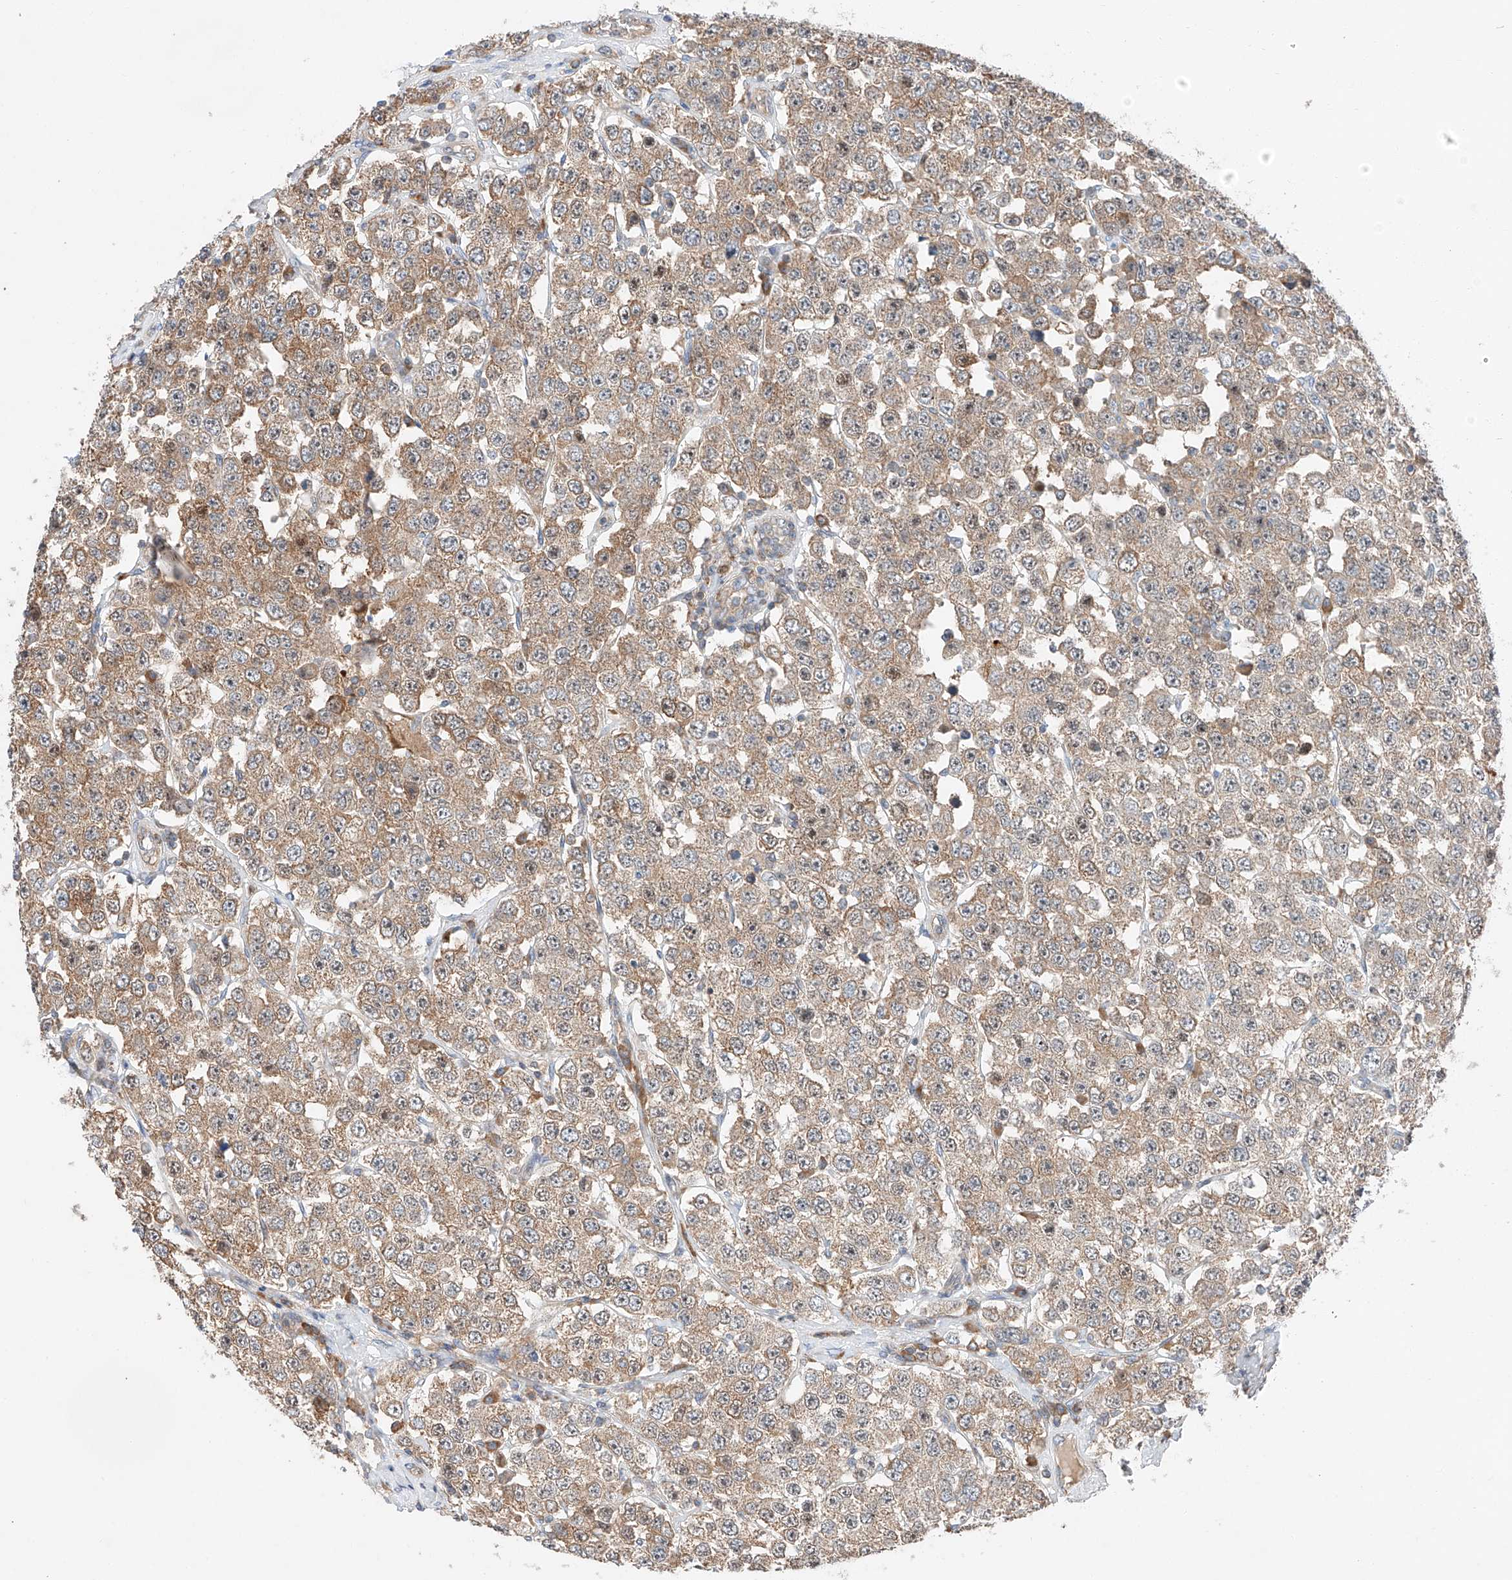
{"staining": {"intensity": "moderate", "quantity": ">75%", "location": "cytoplasmic/membranous"}, "tissue": "testis cancer", "cell_type": "Tumor cells", "image_type": "cancer", "snomed": [{"axis": "morphology", "description": "Seminoma, NOS"}, {"axis": "topography", "description": "Testis"}], "caption": "Immunohistochemistry (IHC) of seminoma (testis) demonstrates medium levels of moderate cytoplasmic/membranous expression in about >75% of tumor cells. The staining was performed using DAB (3,3'-diaminobenzidine), with brown indicating positive protein expression. Nuclei are stained blue with hematoxylin.", "gene": "RUSC1", "patient": {"sex": "male", "age": 28}}